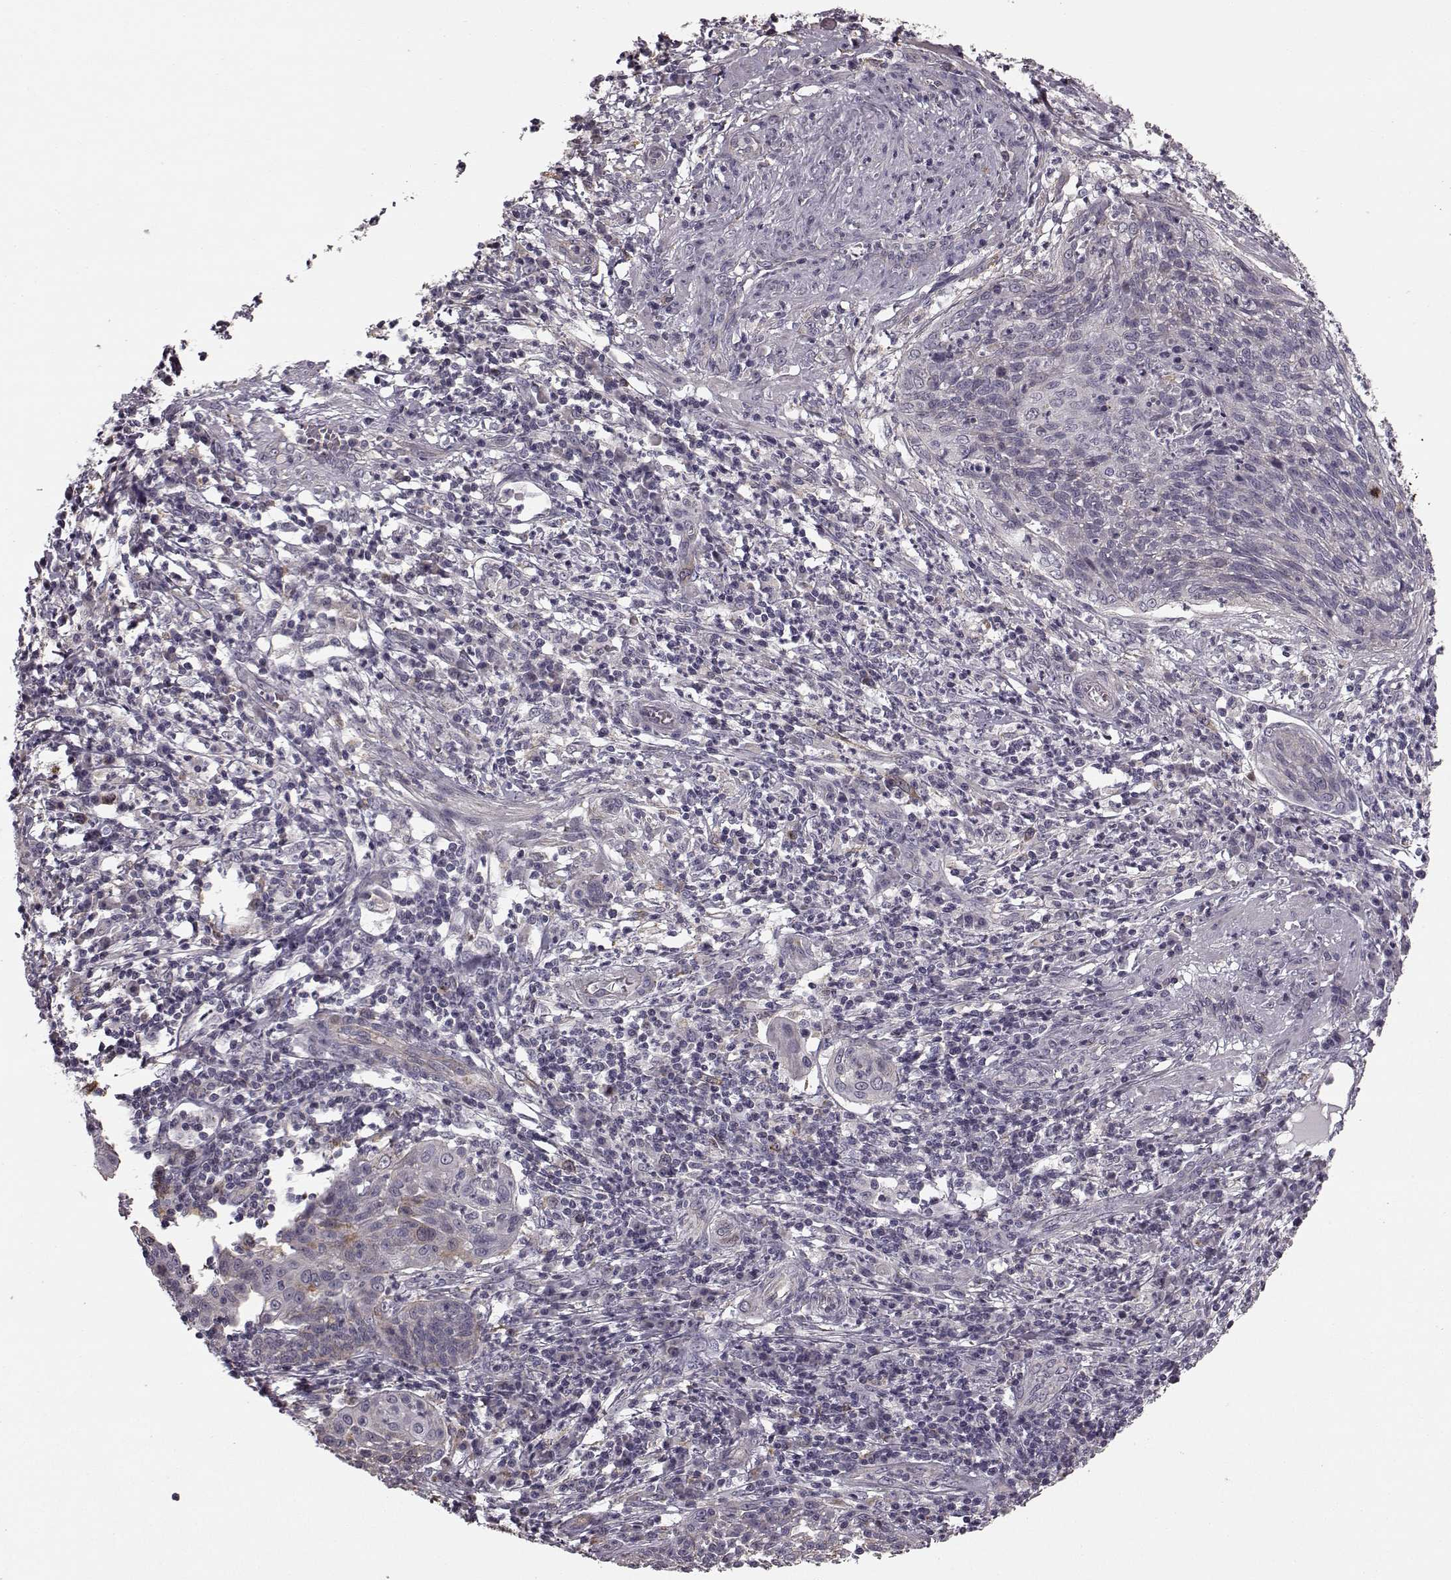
{"staining": {"intensity": "weak", "quantity": "<25%", "location": "cytoplasmic/membranous"}, "tissue": "cervical cancer", "cell_type": "Tumor cells", "image_type": "cancer", "snomed": [{"axis": "morphology", "description": "Squamous cell carcinoma, NOS"}, {"axis": "topography", "description": "Cervix"}], "caption": "Cervical squamous cell carcinoma was stained to show a protein in brown. There is no significant staining in tumor cells. (DAB immunohistochemistry (IHC), high magnification).", "gene": "HMMR", "patient": {"sex": "female", "age": 34}}